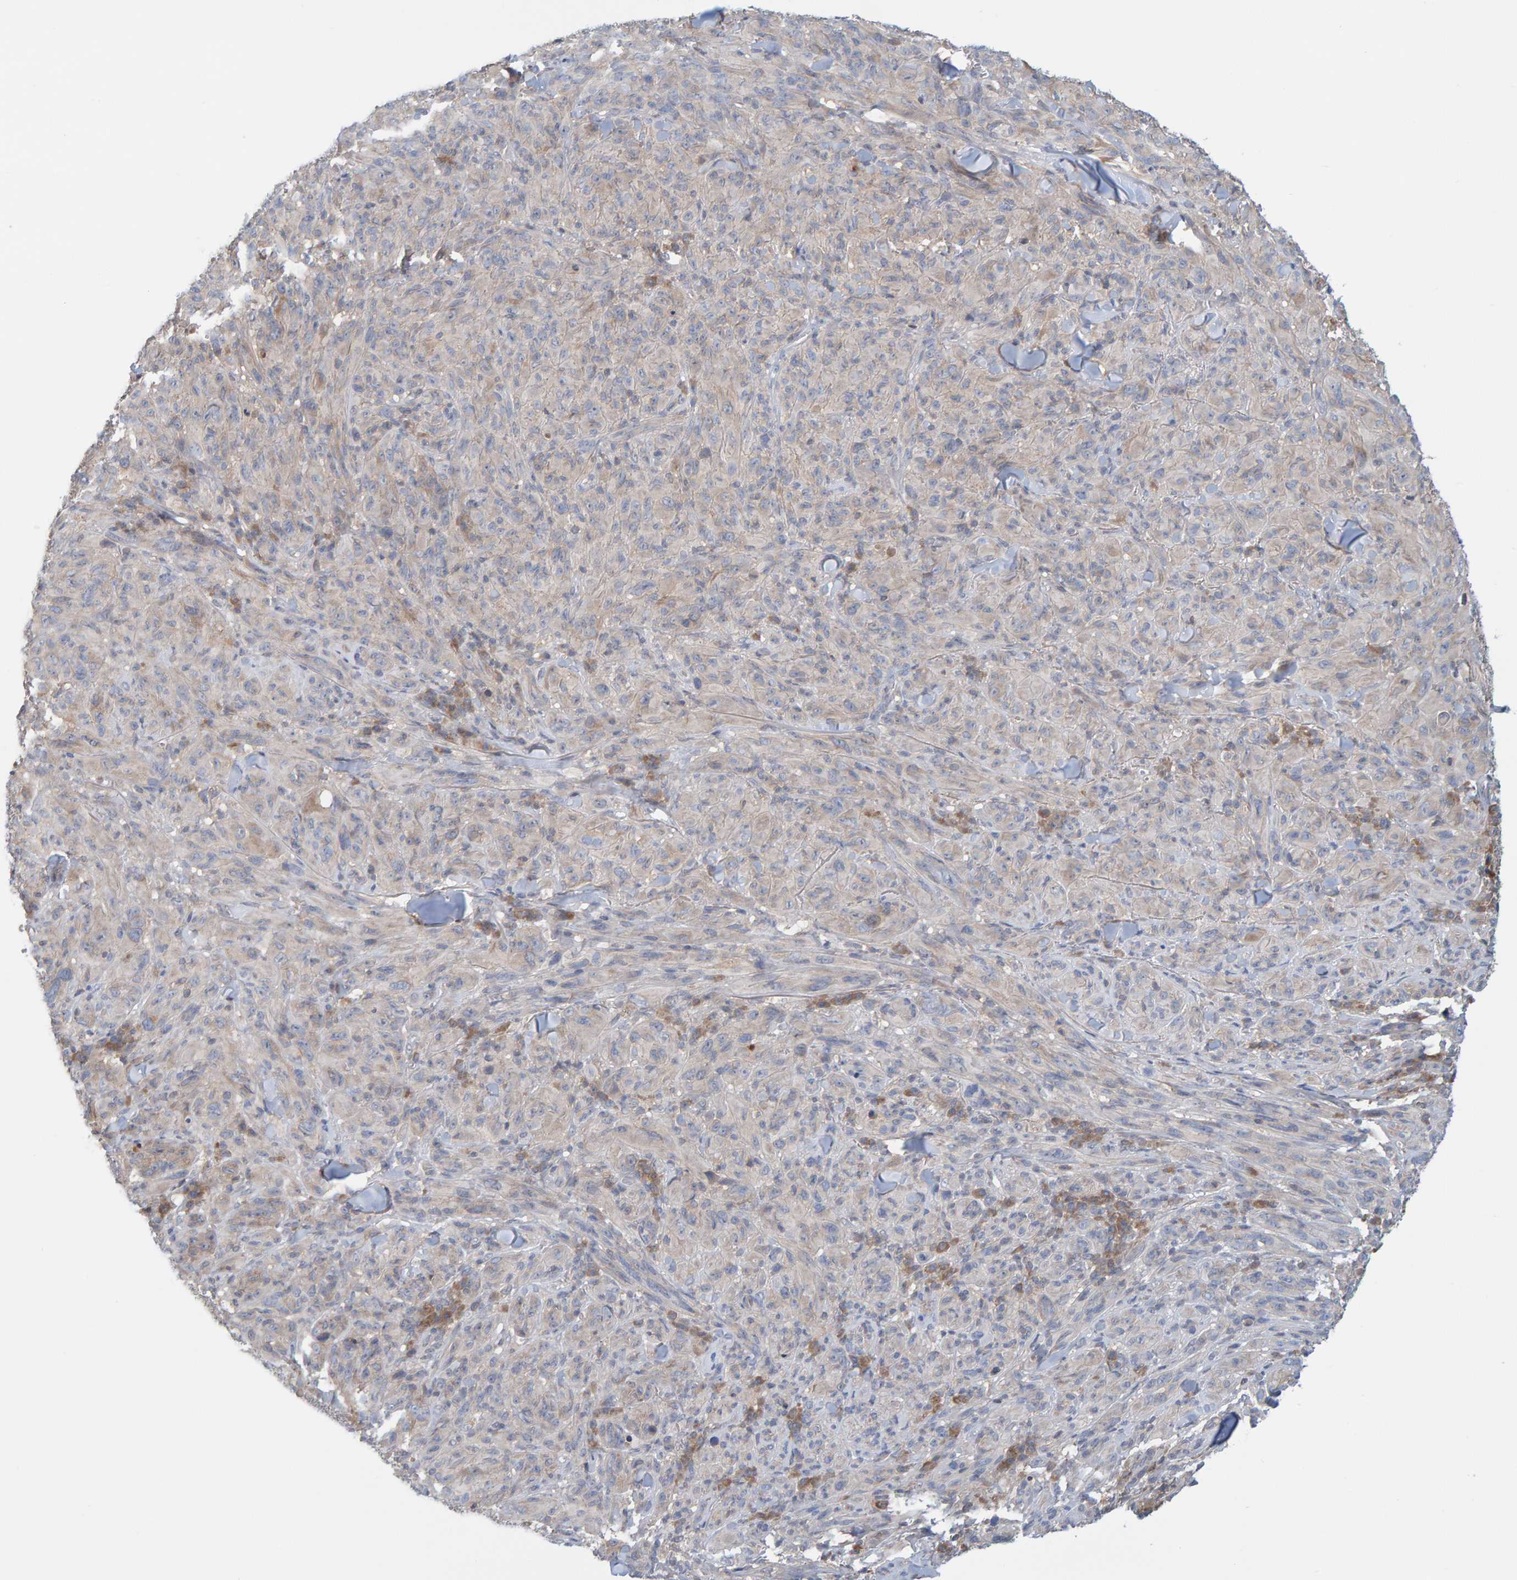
{"staining": {"intensity": "negative", "quantity": "none", "location": "none"}, "tissue": "melanoma", "cell_type": "Tumor cells", "image_type": "cancer", "snomed": [{"axis": "morphology", "description": "Malignant melanoma, NOS"}, {"axis": "topography", "description": "Skin of head"}], "caption": "Tumor cells are negative for protein expression in human malignant melanoma. (Stains: DAB immunohistochemistry with hematoxylin counter stain, Microscopy: brightfield microscopy at high magnification).", "gene": "TATDN1", "patient": {"sex": "male", "age": 96}}